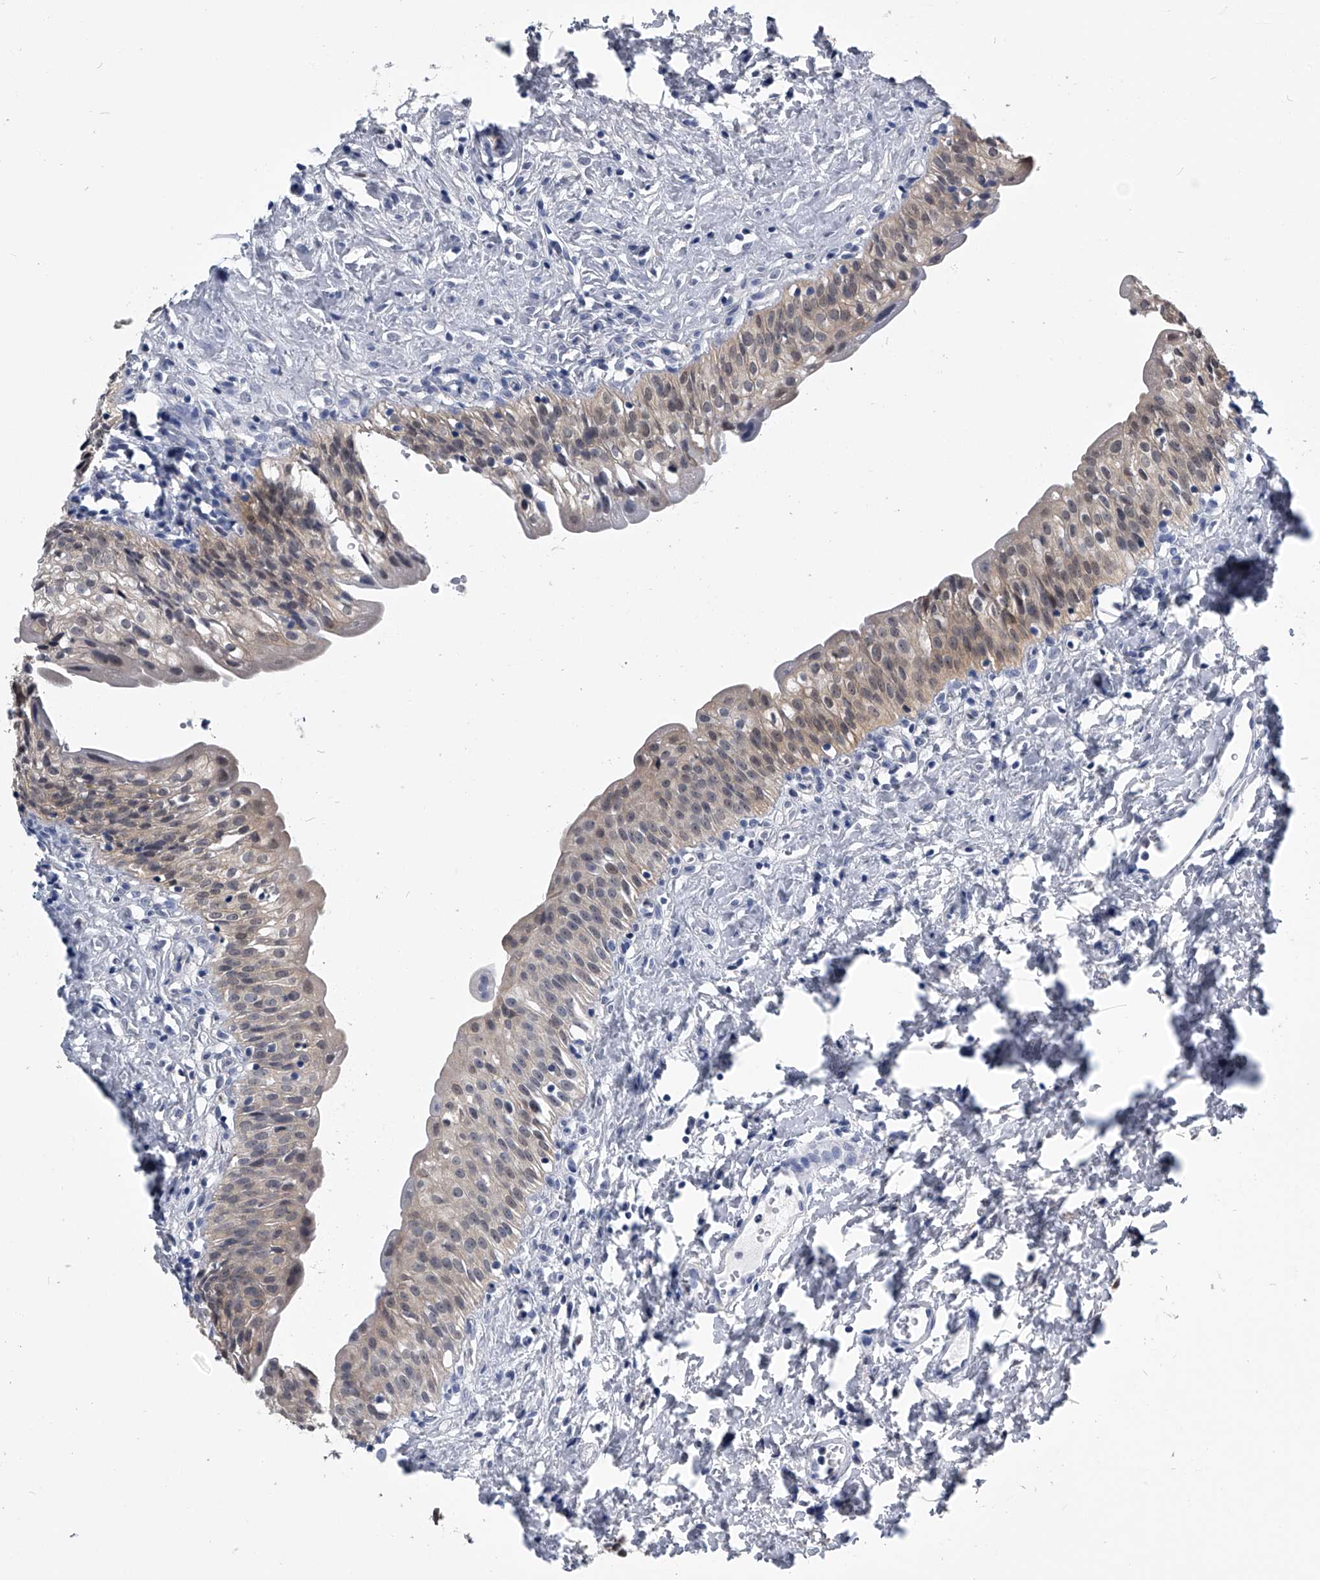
{"staining": {"intensity": "moderate", "quantity": "25%-75%", "location": "cytoplasmic/membranous,nuclear"}, "tissue": "urinary bladder", "cell_type": "Urothelial cells", "image_type": "normal", "snomed": [{"axis": "morphology", "description": "Normal tissue, NOS"}, {"axis": "topography", "description": "Urinary bladder"}], "caption": "DAB (3,3'-diaminobenzidine) immunohistochemical staining of benign urinary bladder shows moderate cytoplasmic/membranous,nuclear protein staining in approximately 25%-75% of urothelial cells.", "gene": "PDXK", "patient": {"sex": "male", "age": 51}}